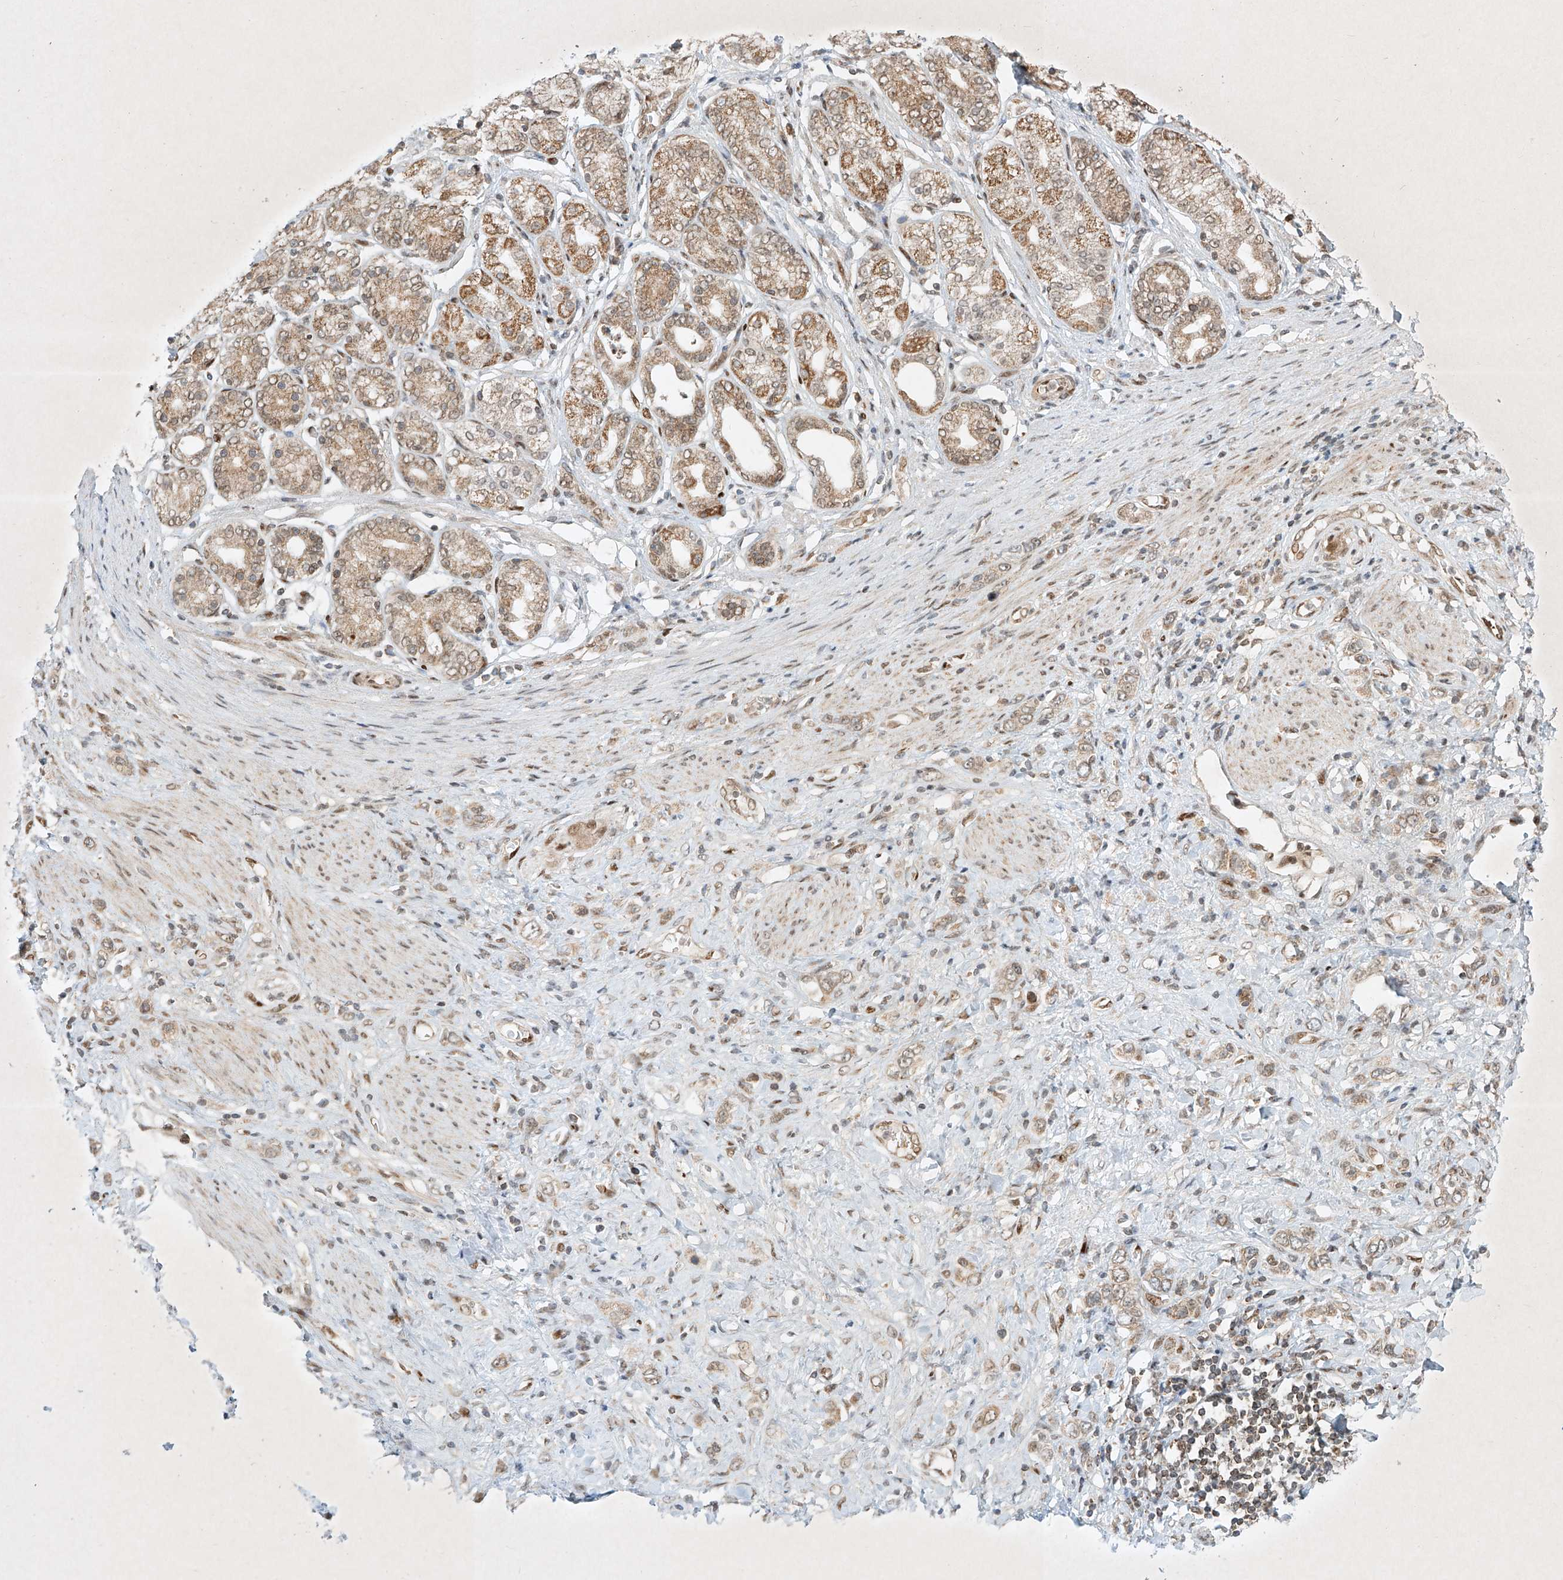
{"staining": {"intensity": "weak", "quantity": ">75%", "location": "cytoplasmic/membranous"}, "tissue": "stomach cancer", "cell_type": "Tumor cells", "image_type": "cancer", "snomed": [{"axis": "morphology", "description": "Normal tissue, NOS"}, {"axis": "morphology", "description": "Adenocarcinoma, NOS"}, {"axis": "topography", "description": "Stomach, upper"}, {"axis": "topography", "description": "Stomach"}], "caption": "Immunohistochemical staining of adenocarcinoma (stomach) reveals low levels of weak cytoplasmic/membranous positivity in about >75% of tumor cells. The staining was performed using DAB, with brown indicating positive protein expression. Nuclei are stained blue with hematoxylin.", "gene": "EPG5", "patient": {"sex": "female", "age": 65}}